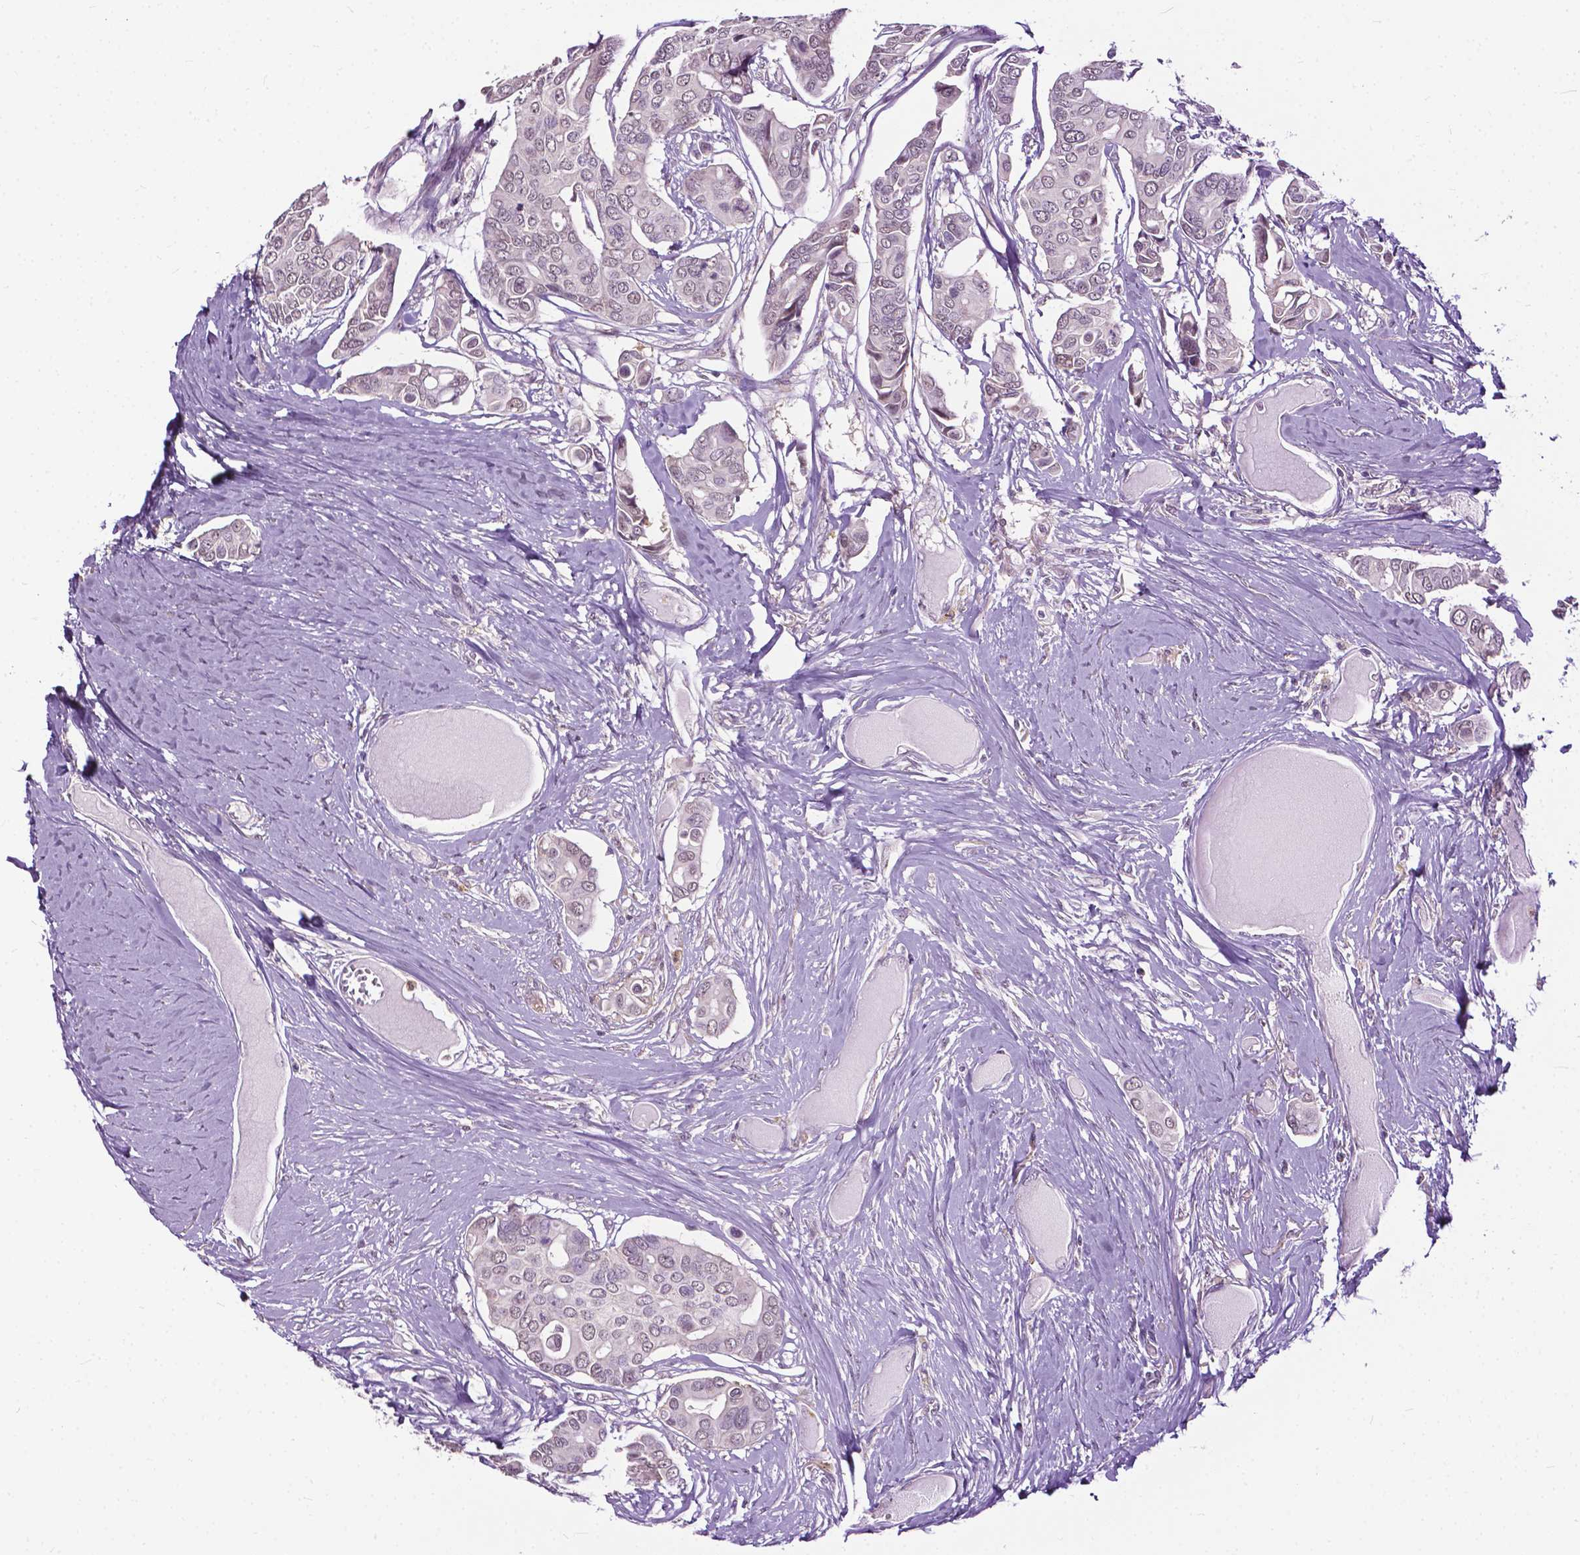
{"staining": {"intensity": "negative", "quantity": "none", "location": "none"}, "tissue": "breast cancer", "cell_type": "Tumor cells", "image_type": "cancer", "snomed": [{"axis": "morphology", "description": "Duct carcinoma"}, {"axis": "topography", "description": "Breast"}], "caption": "Protein analysis of breast cancer reveals no significant staining in tumor cells. Nuclei are stained in blue.", "gene": "TTC9B", "patient": {"sex": "female", "age": 54}}